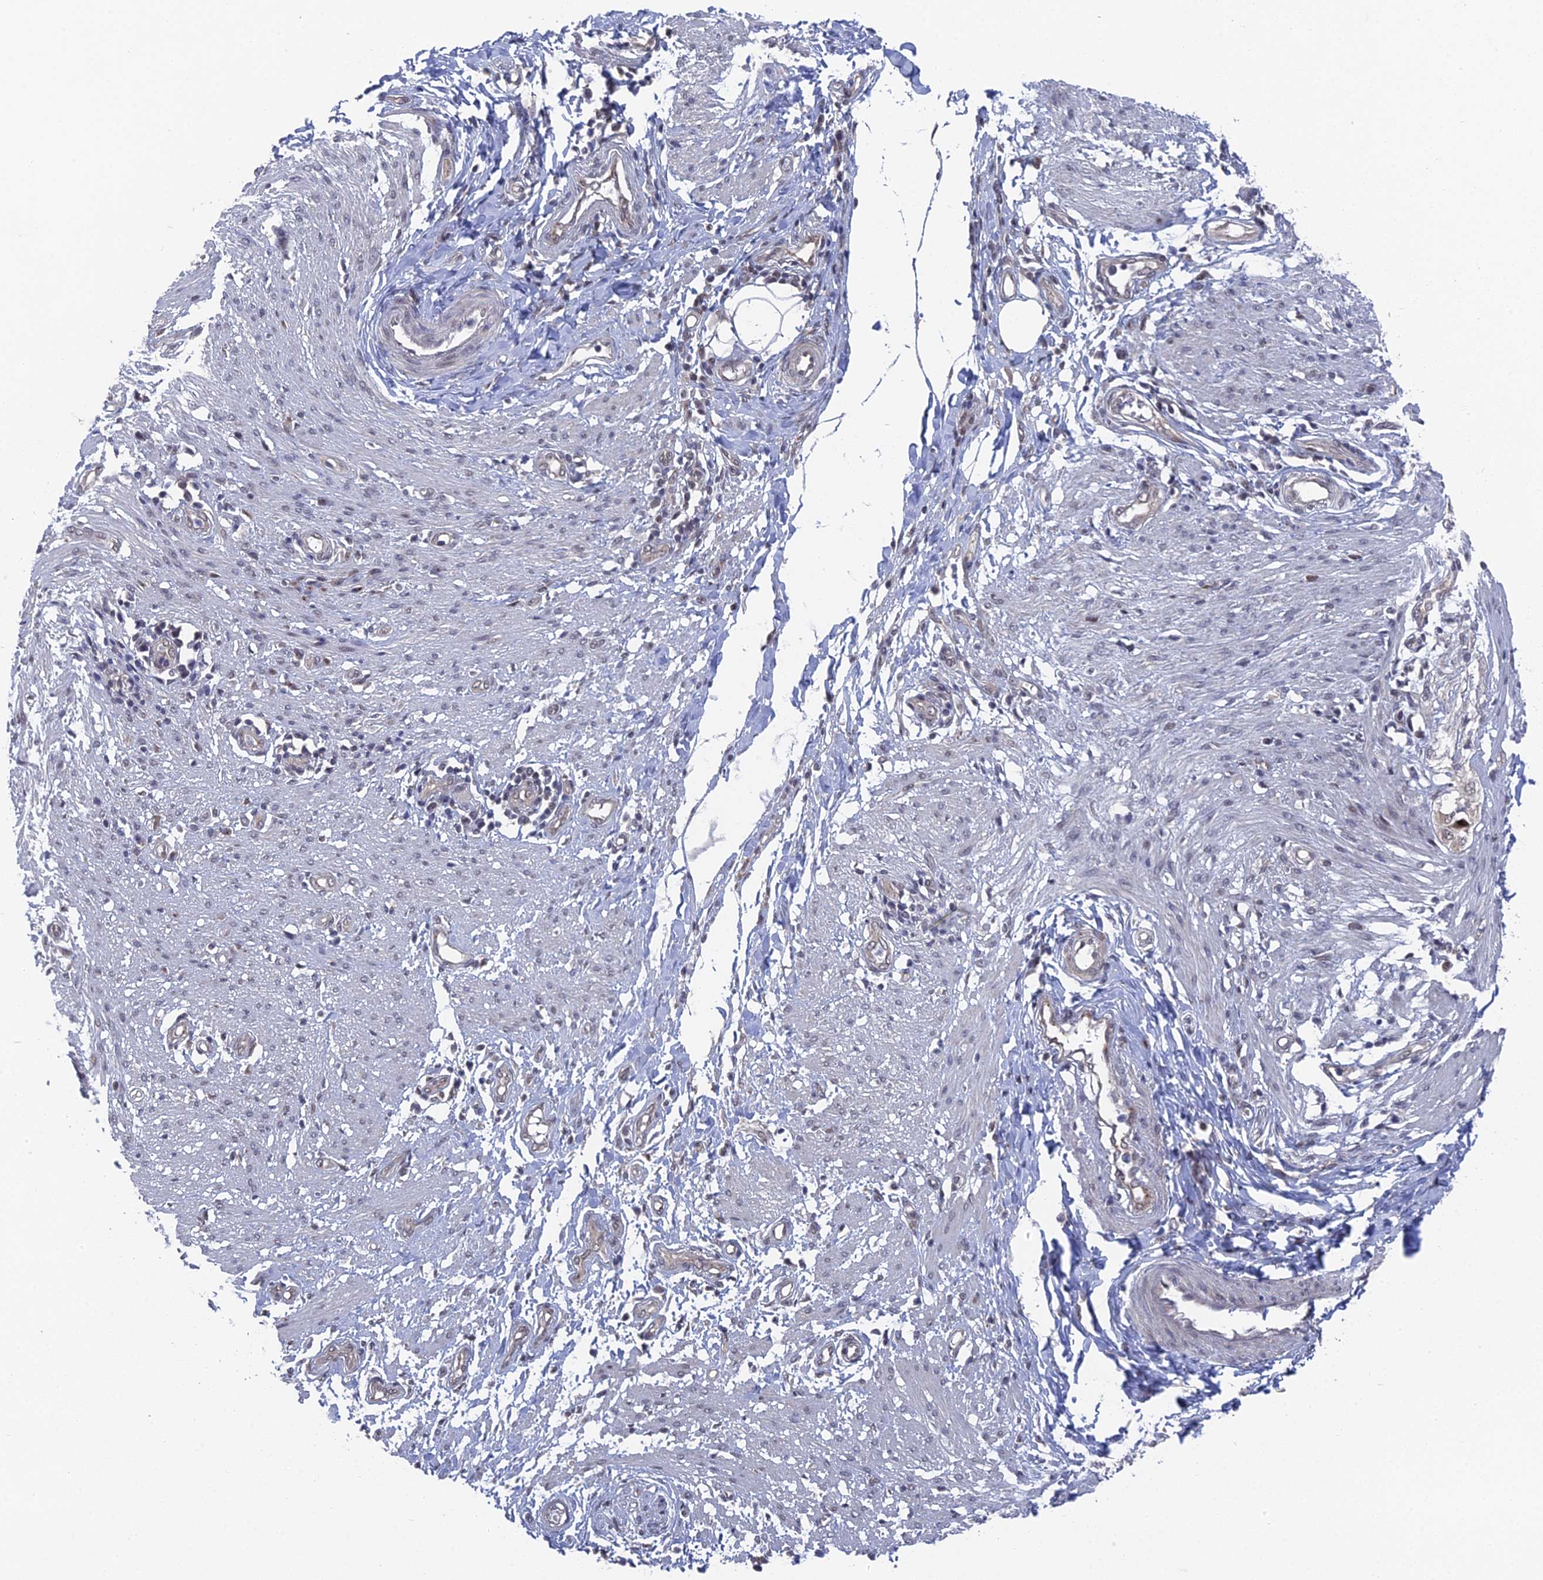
{"staining": {"intensity": "weak", "quantity": "25%-75%", "location": "cytoplasmic/membranous,nuclear"}, "tissue": "smooth muscle", "cell_type": "Smooth muscle cells", "image_type": "normal", "snomed": [{"axis": "morphology", "description": "Normal tissue, NOS"}, {"axis": "morphology", "description": "Adenocarcinoma, NOS"}, {"axis": "topography", "description": "Colon"}, {"axis": "topography", "description": "Peripheral nerve tissue"}], "caption": "Smooth muscle stained for a protein exhibits weak cytoplasmic/membranous,nuclear positivity in smooth muscle cells. The staining was performed using DAB (3,3'-diaminobenzidine) to visualize the protein expression in brown, while the nuclei were stained in blue with hematoxylin (Magnification: 20x).", "gene": "FHIP2A", "patient": {"sex": "male", "age": 14}}